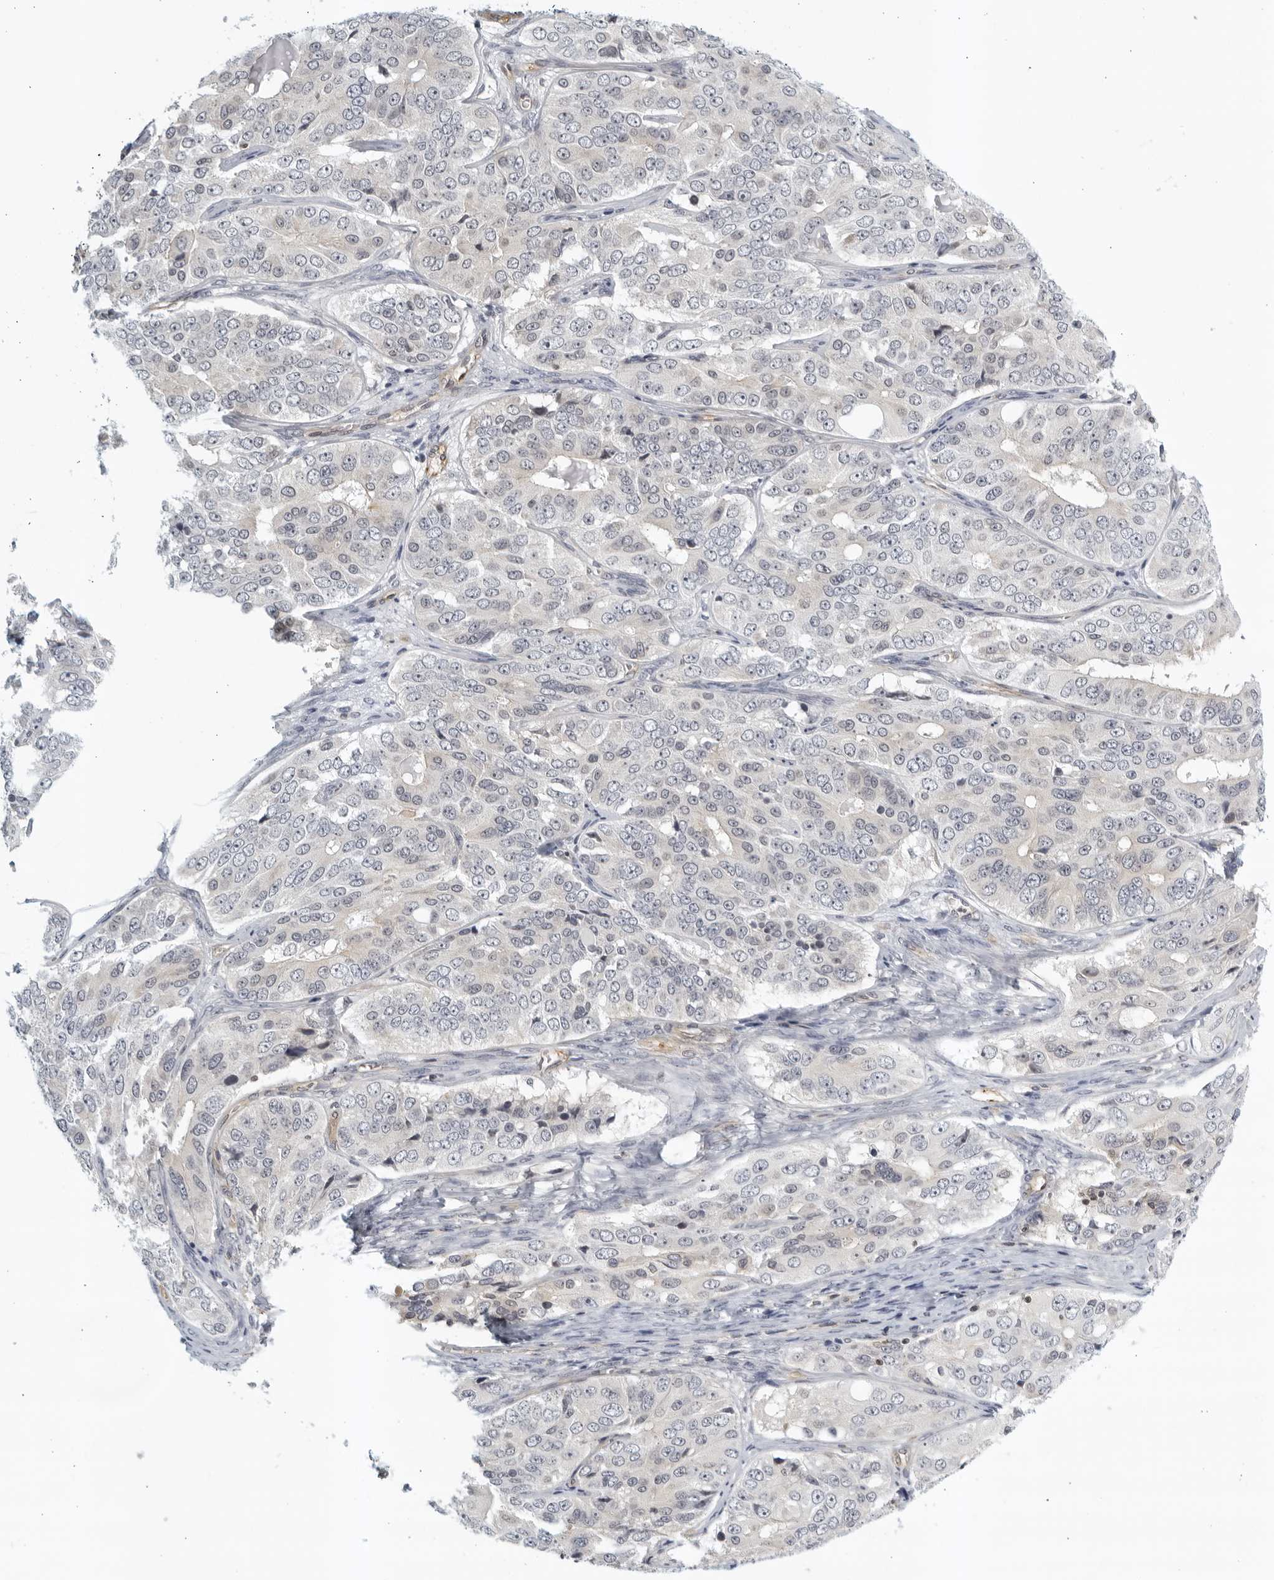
{"staining": {"intensity": "negative", "quantity": "none", "location": "none"}, "tissue": "ovarian cancer", "cell_type": "Tumor cells", "image_type": "cancer", "snomed": [{"axis": "morphology", "description": "Carcinoma, endometroid"}, {"axis": "topography", "description": "Ovary"}], "caption": "Immunohistochemical staining of human ovarian endometroid carcinoma exhibits no significant positivity in tumor cells.", "gene": "SERTAD4", "patient": {"sex": "female", "age": 51}}